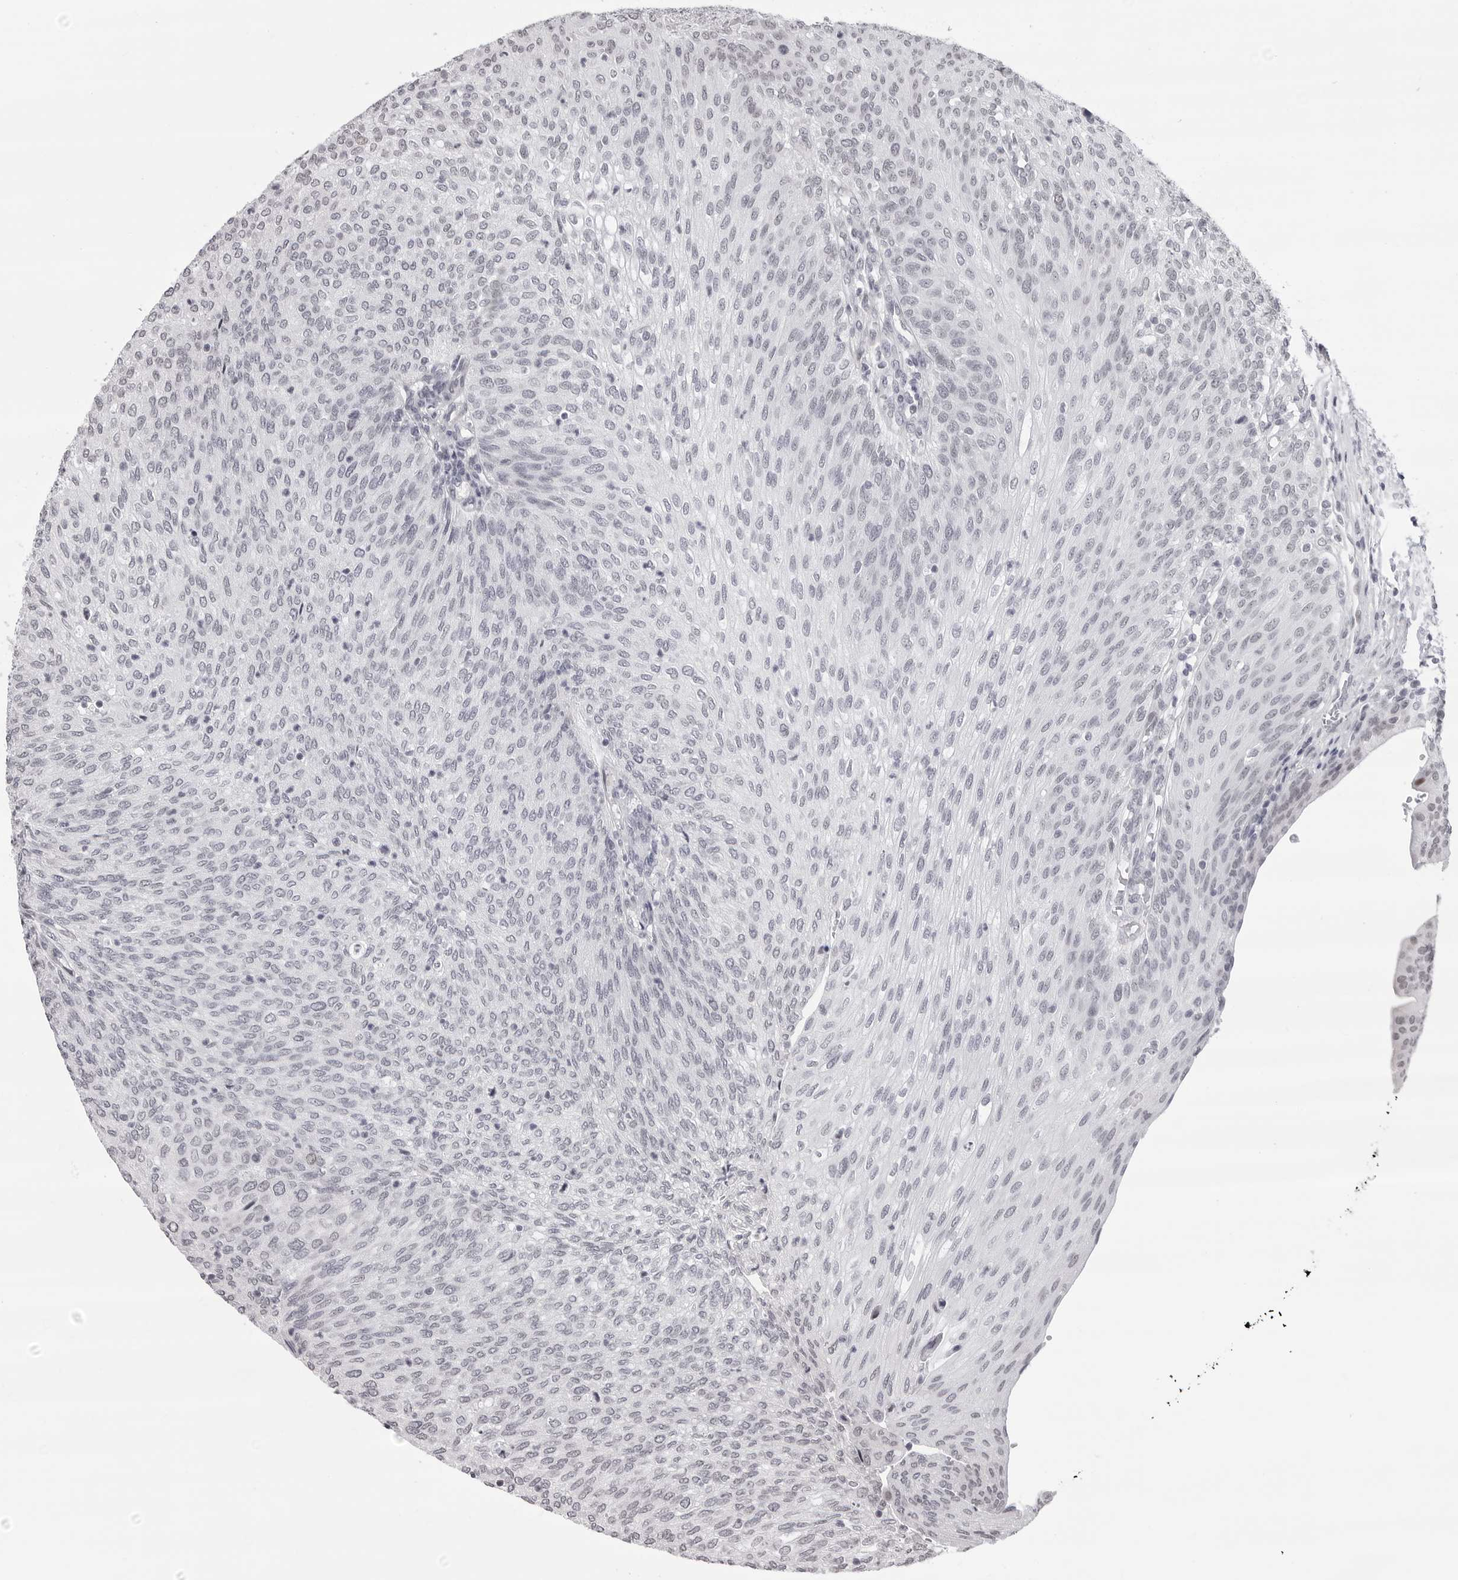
{"staining": {"intensity": "negative", "quantity": "none", "location": "none"}, "tissue": "urothelial cancer", "cell_type": "Tumor cells", "image_type": "cancer", "snomed": [{"axis": "morphology", "description": "Urothelial carcinoma, Low grade"}, {"axis": "topography", "description": "Urinary bladder"}], "caption": "Immunohistochemical staining of human urothelial cancer reveals no significant positivity in tumor cells. (IHC, brightfield microscopy, high magnification).", "gene": "PHF3", "patient": {"sex": "female", "age": 79}}